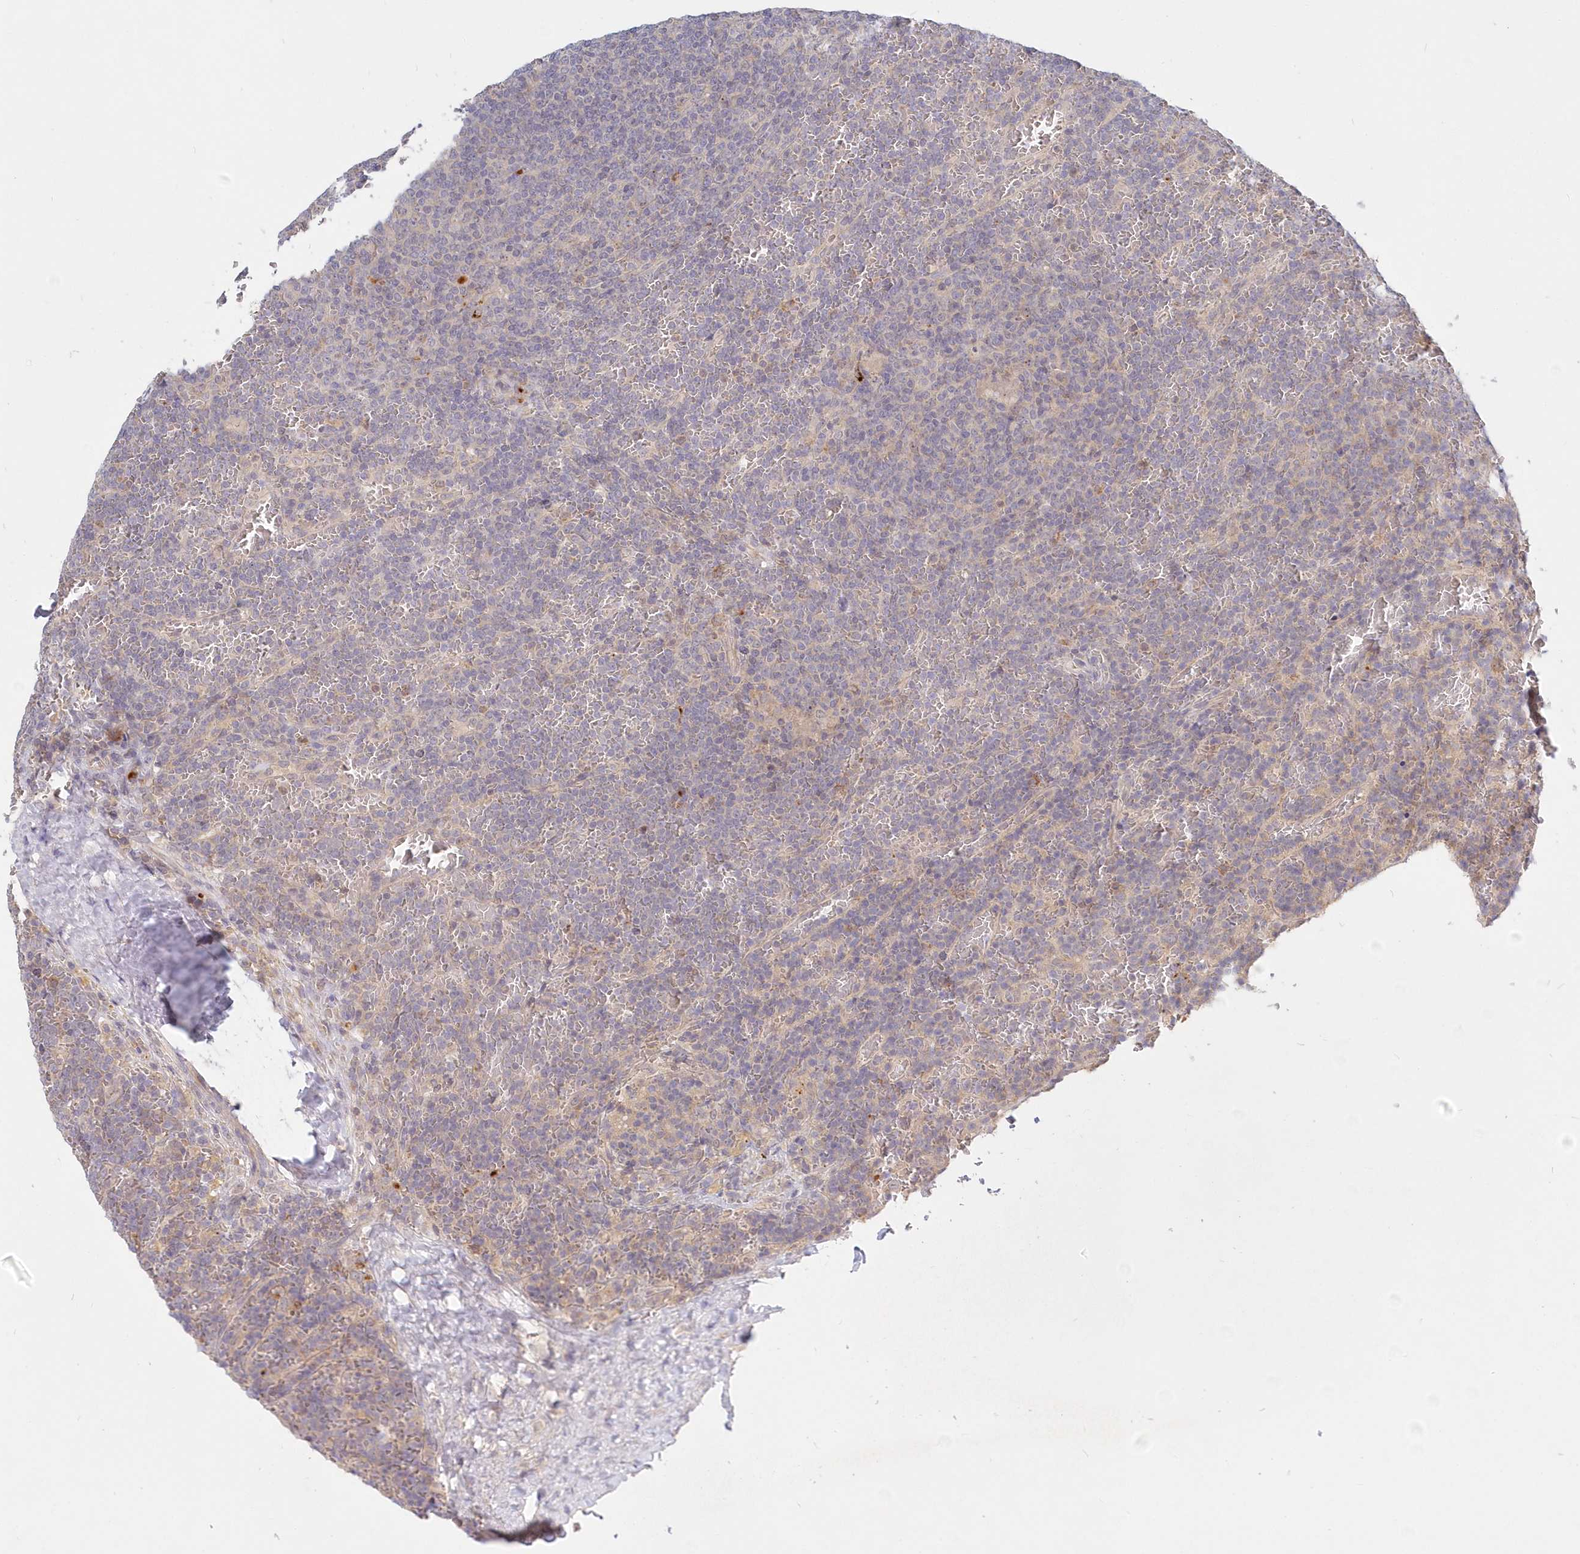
{"staining": {"intensity": "negative", "quantity": "none", "location": "none"}, "tissue": "lymphoma", "cell_type": "Tumor cells", "image_type": "cancer", "snomed": [{"axis": "morphology", "description": "Malignant lymphoma, non-Hodgkin's type, Low grade"}, {"axis": "topography", "description": "Spleen"}], "caption": "Immunohistochemical staining of human low-grade malignant lymphoma, non-Hodgkin's type shows no significant expression in tumor cells.", "gene": "KATNA1", "patient": {"sex": "female", "age": 19}}